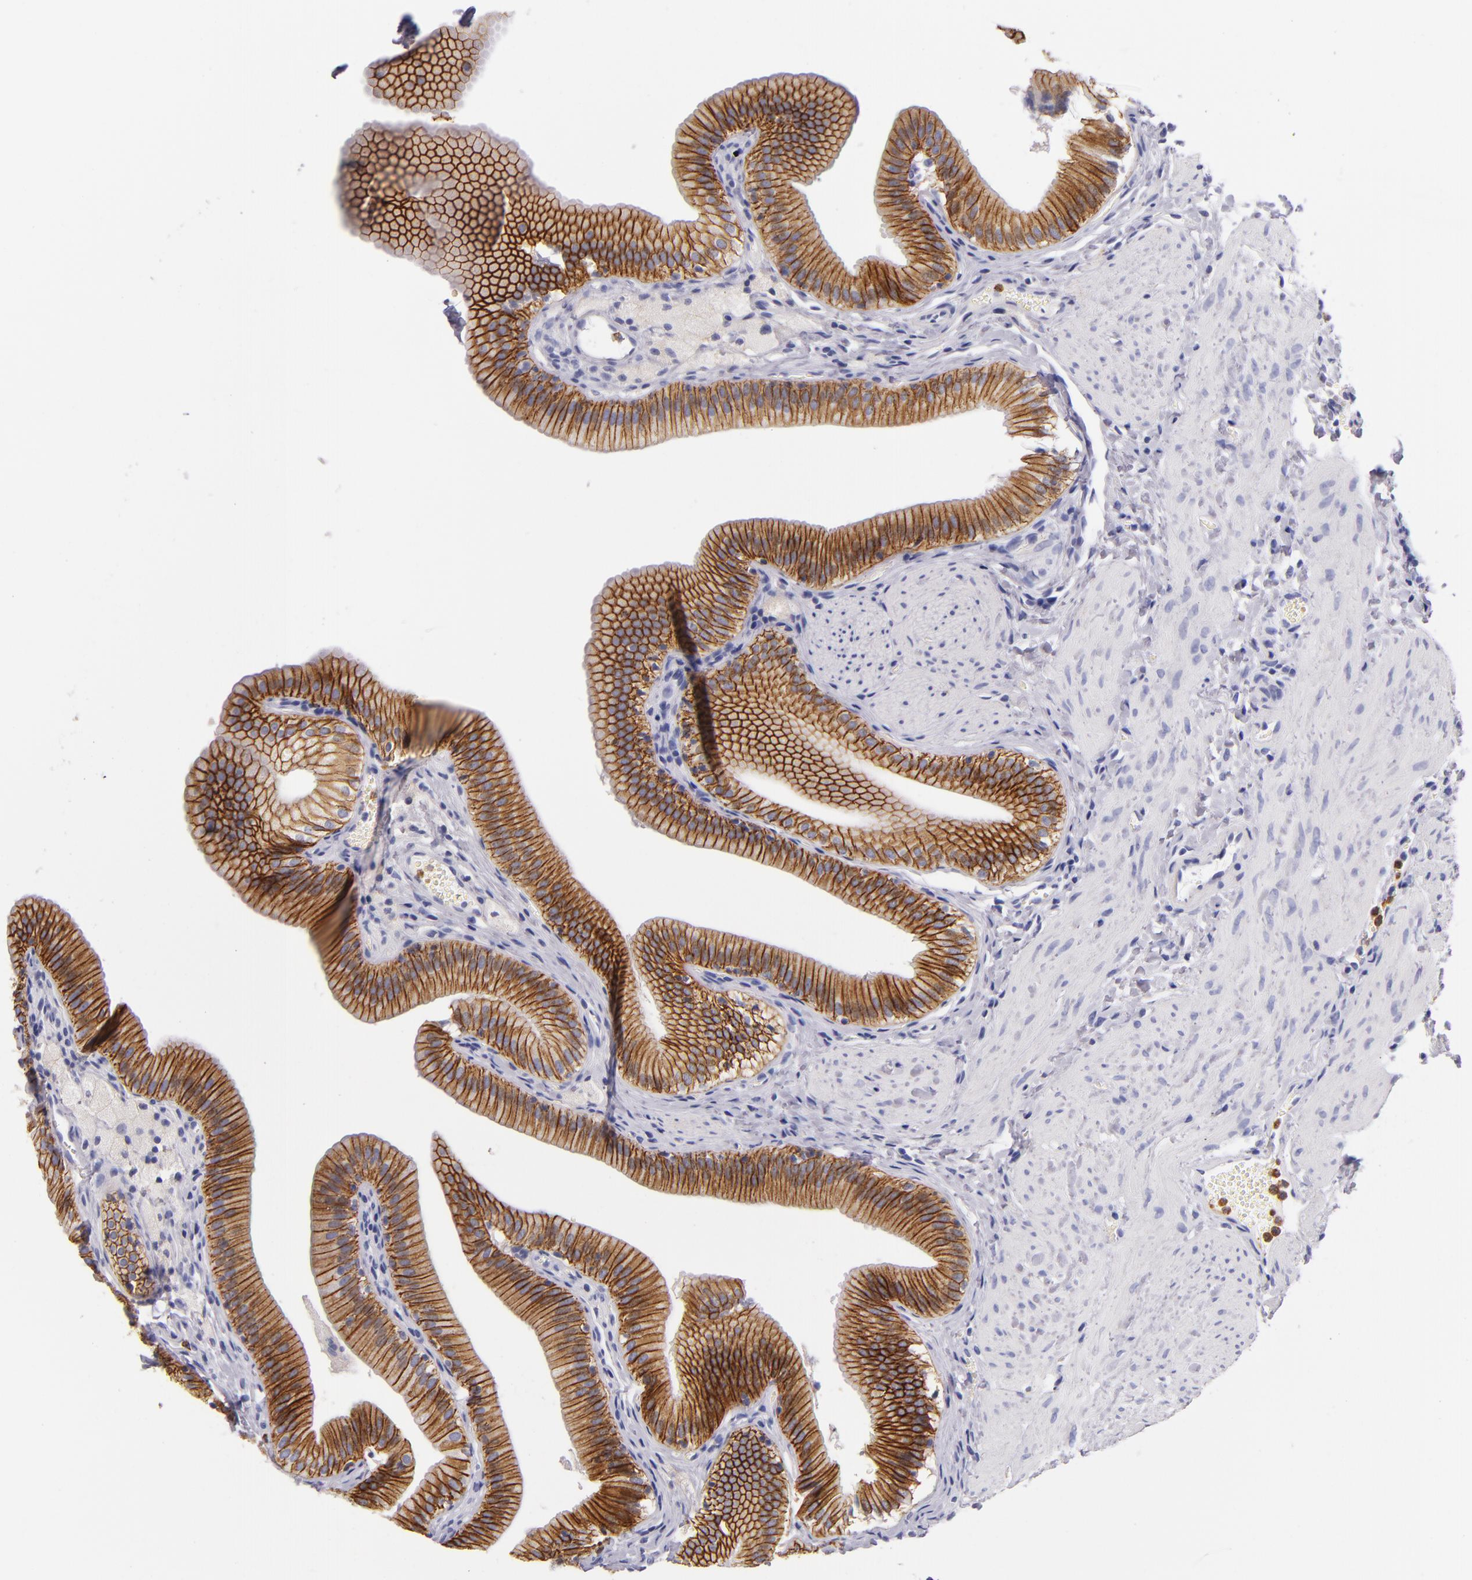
{"staining": {"intensity": "strong", "quantity": ">75%", "location": "cytoplasmic/membranous"}, "tissue": "gallbladder", "cell_type": "Glandular cells", "image_type": "normal", "snomed": [{"axis": "morphology", "description": "Normal tissue, NOS"}, {"axis": "topography", "description": "Gallbladder"}], "caption": "Immunohistochemistry micrograph of normal gallbladder: gallbladder stained using IHC displays high levels of strong protein expression localized specifically in the cytoplasmic/membranous of glandular cells, appearing as a cytoplasmic/membranous brown color.", "gene": "CDH3", "patient": {"sex": "female", "age": 24}}